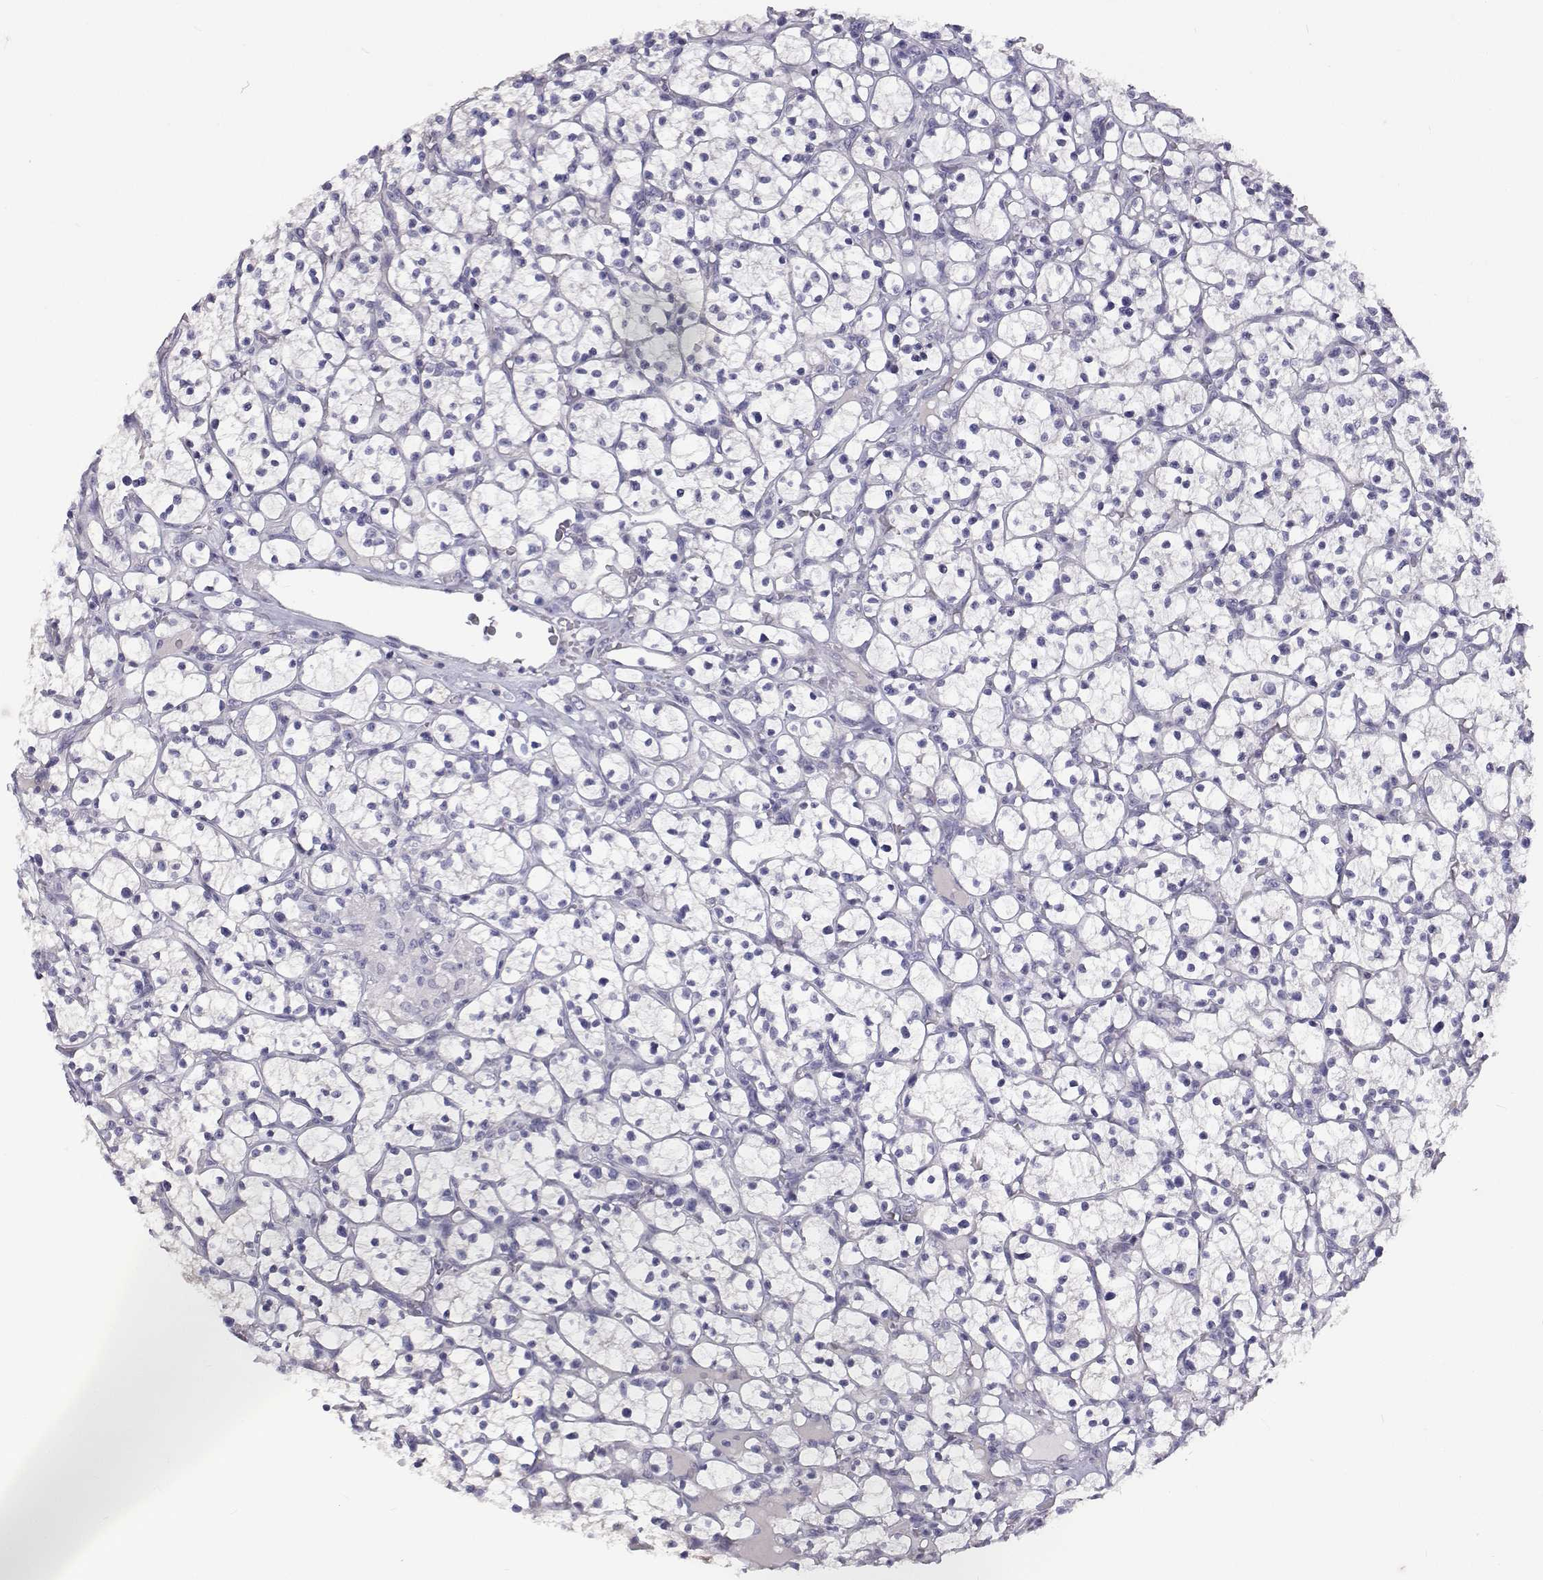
{"staining": {"intensity": "negative", "quantity": "none", "location": "none"}, "tissue": "renal cancer", "cell_type": "Tumor cells", "image_type": "cancer", "snomed": [{"axis": "morphology", "description": "Adenocarcinoma, NOS"}, {"axis": "topography", "description": "Kidney"}], "caption": "Immunohistochemical staining of human renal adenocarcinoma reveals no significant expression in tumor cells.", "gene": "ANKRD65", "patient": {"sex": "female", "age": 64}}